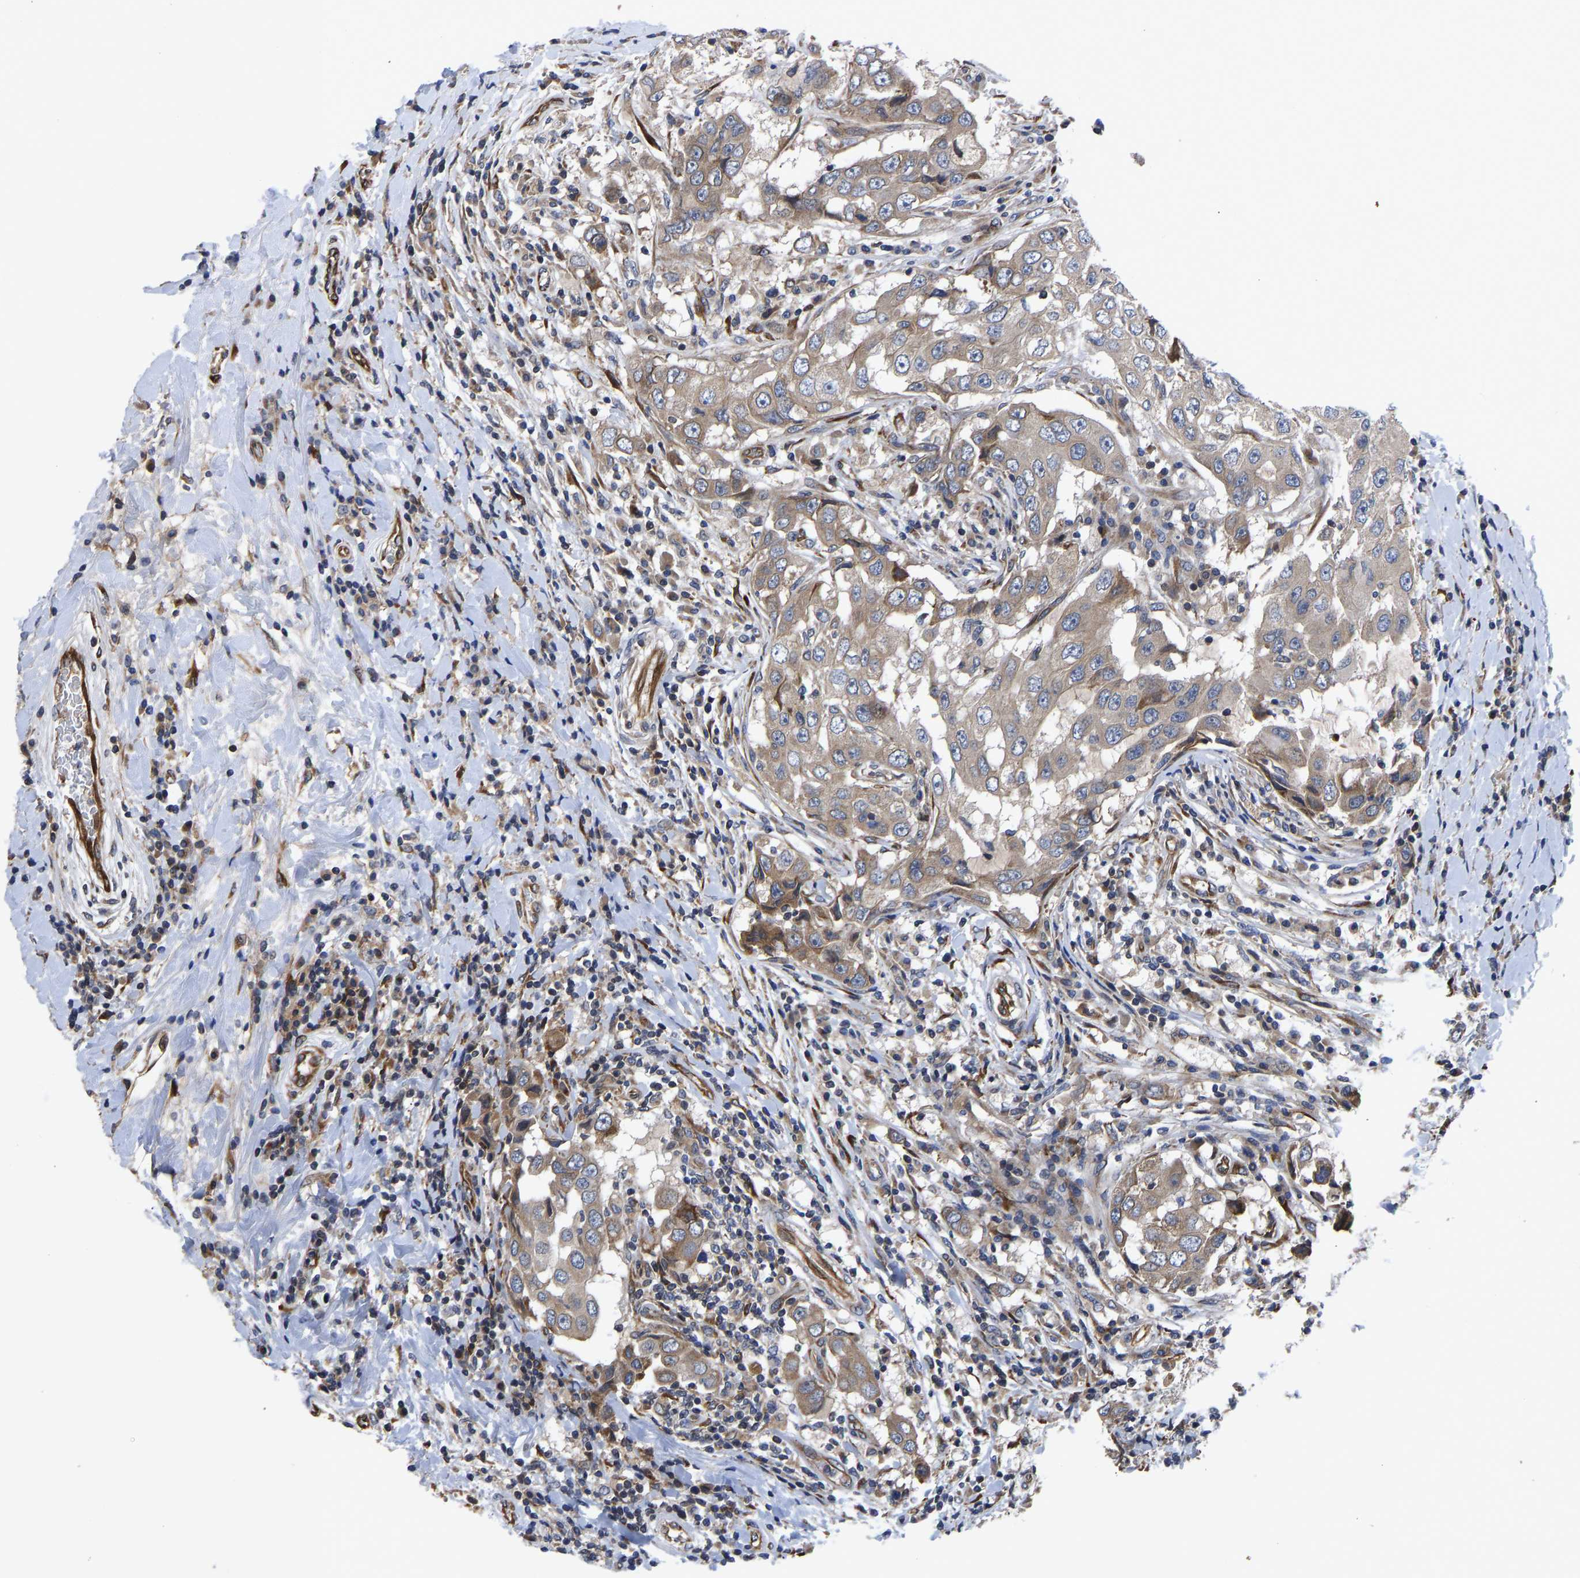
{"staining": {"intensity": "weak", "quantity": ">75%", "location": "cytoplasmic/membranous"}, "tissue": "breast cancer", "cell_type": "Tumor cells", "image_type": "cancer", "snomed": [{"axis": "morphology", "description": "Duct carcinoma"}, {"axis": "topography", "description": "Breast"}], "caption": "Breast infiltrating ductal carcinoma was stained to show a protein in brown. There is low levels of weak cytoplasmic/membranous expression in about >75% of tumor cells.", "gene": "FRRS1", "patient": {"sex": "female", "age": 27}}